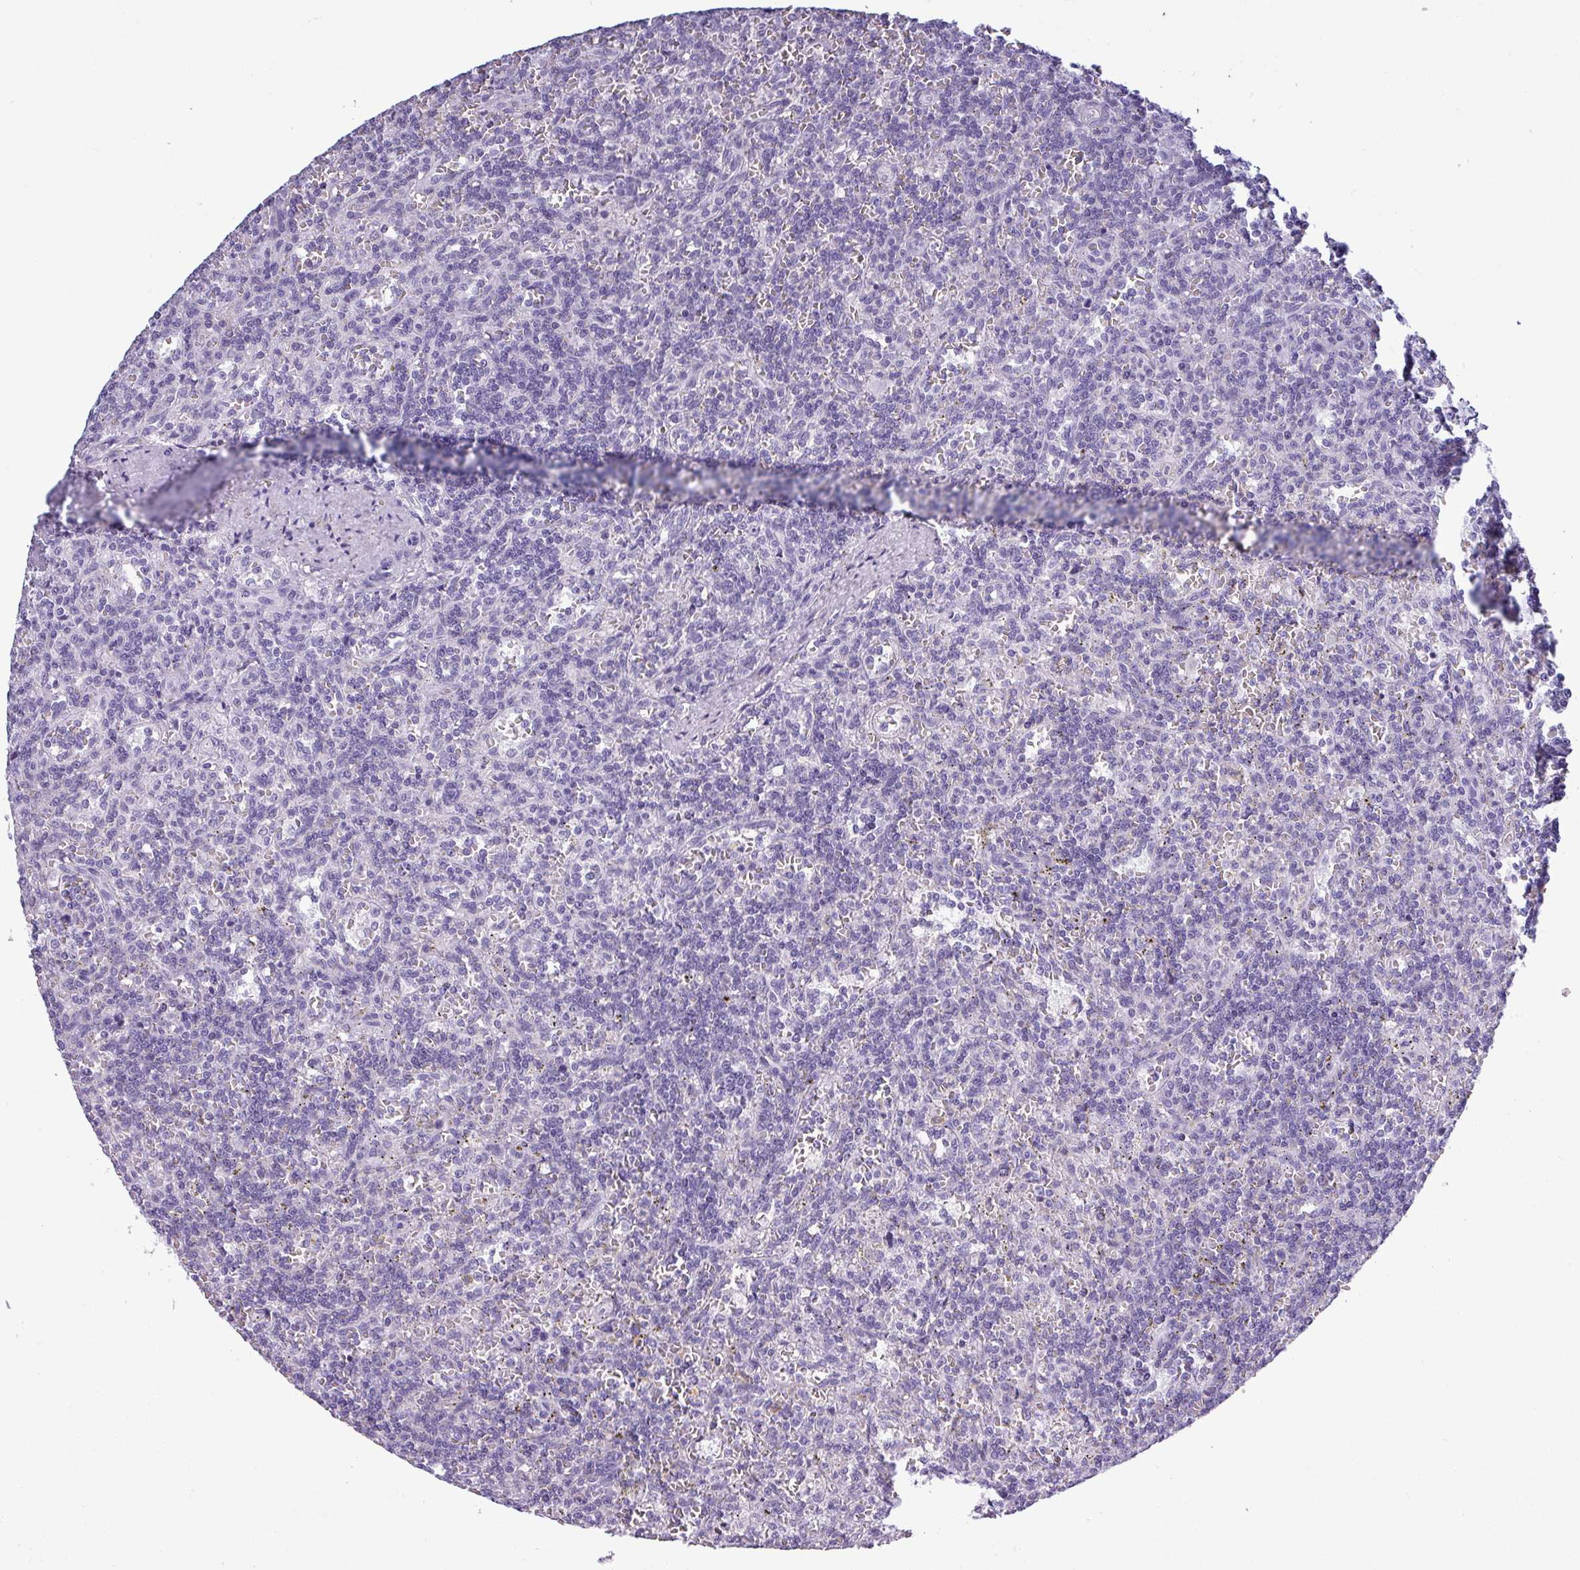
{"staining": {"intensity": "negative", "quantity": "none", "location": "none"}, "tissue": "lymphoma", "cell_type": "Tumor cells", "image_type": "cancer", "snomed": [{"axis": "morphology", "description": "Malignant lymphoma, non-Hodgkin's type, Low grade"}, {"axis": "topography", "description": "Spleen"}], "caption": "DAB immunohistochemical staining of lymphoma displays no significant positivity in tumor cells.", "gene": "SRGAP1", "patient": {"sex": "male", "age": 73}}